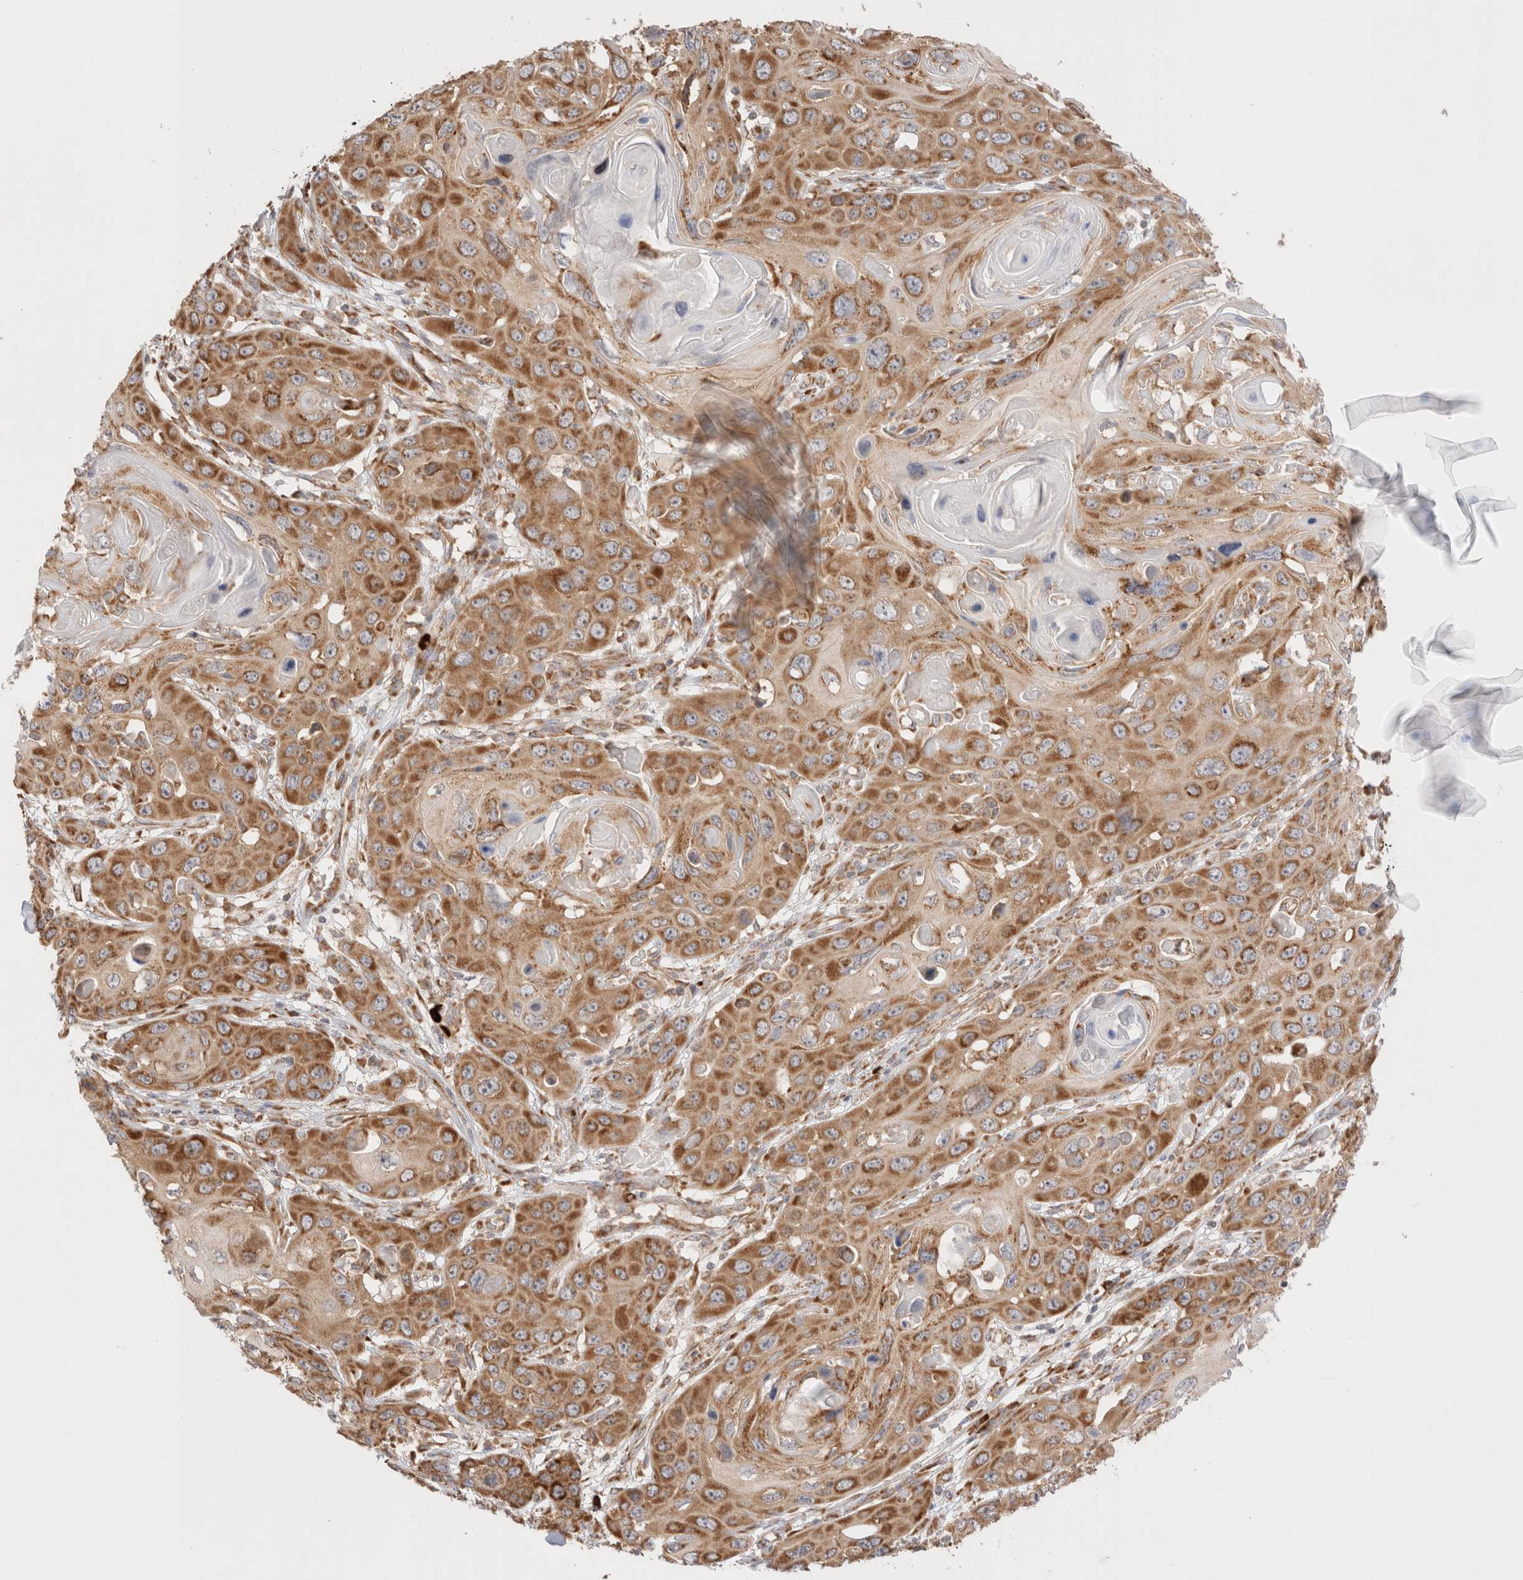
{"staining": {"intensity": "moderate", "quantity": ">75%", "location": "cytoplasmic/membranous"}, "tissue": "skin cancer", "cell_type": "Tumor cells", "image_type": "cancer", "snomed": [{"axis": "morphology", "description": "Squamous cell carcinoma, NOS"}, {"axis": "topography", "description": "Skin"}], "caption": "Immunohistochemistry staining of skin squamous cell carcinoma, which exhibits medium levels of moderate cytoplasmic/membranous positivity in about >75% of tumor cells indicating moderate cytoplasmic/membranous protein positivity. The staining was performed using DAB (brown) for protein detection and nuclei were counterstained in hematoxylin (blue).", "gene": "UTS2B", "patient": {"sex": "male", "age": 55}}